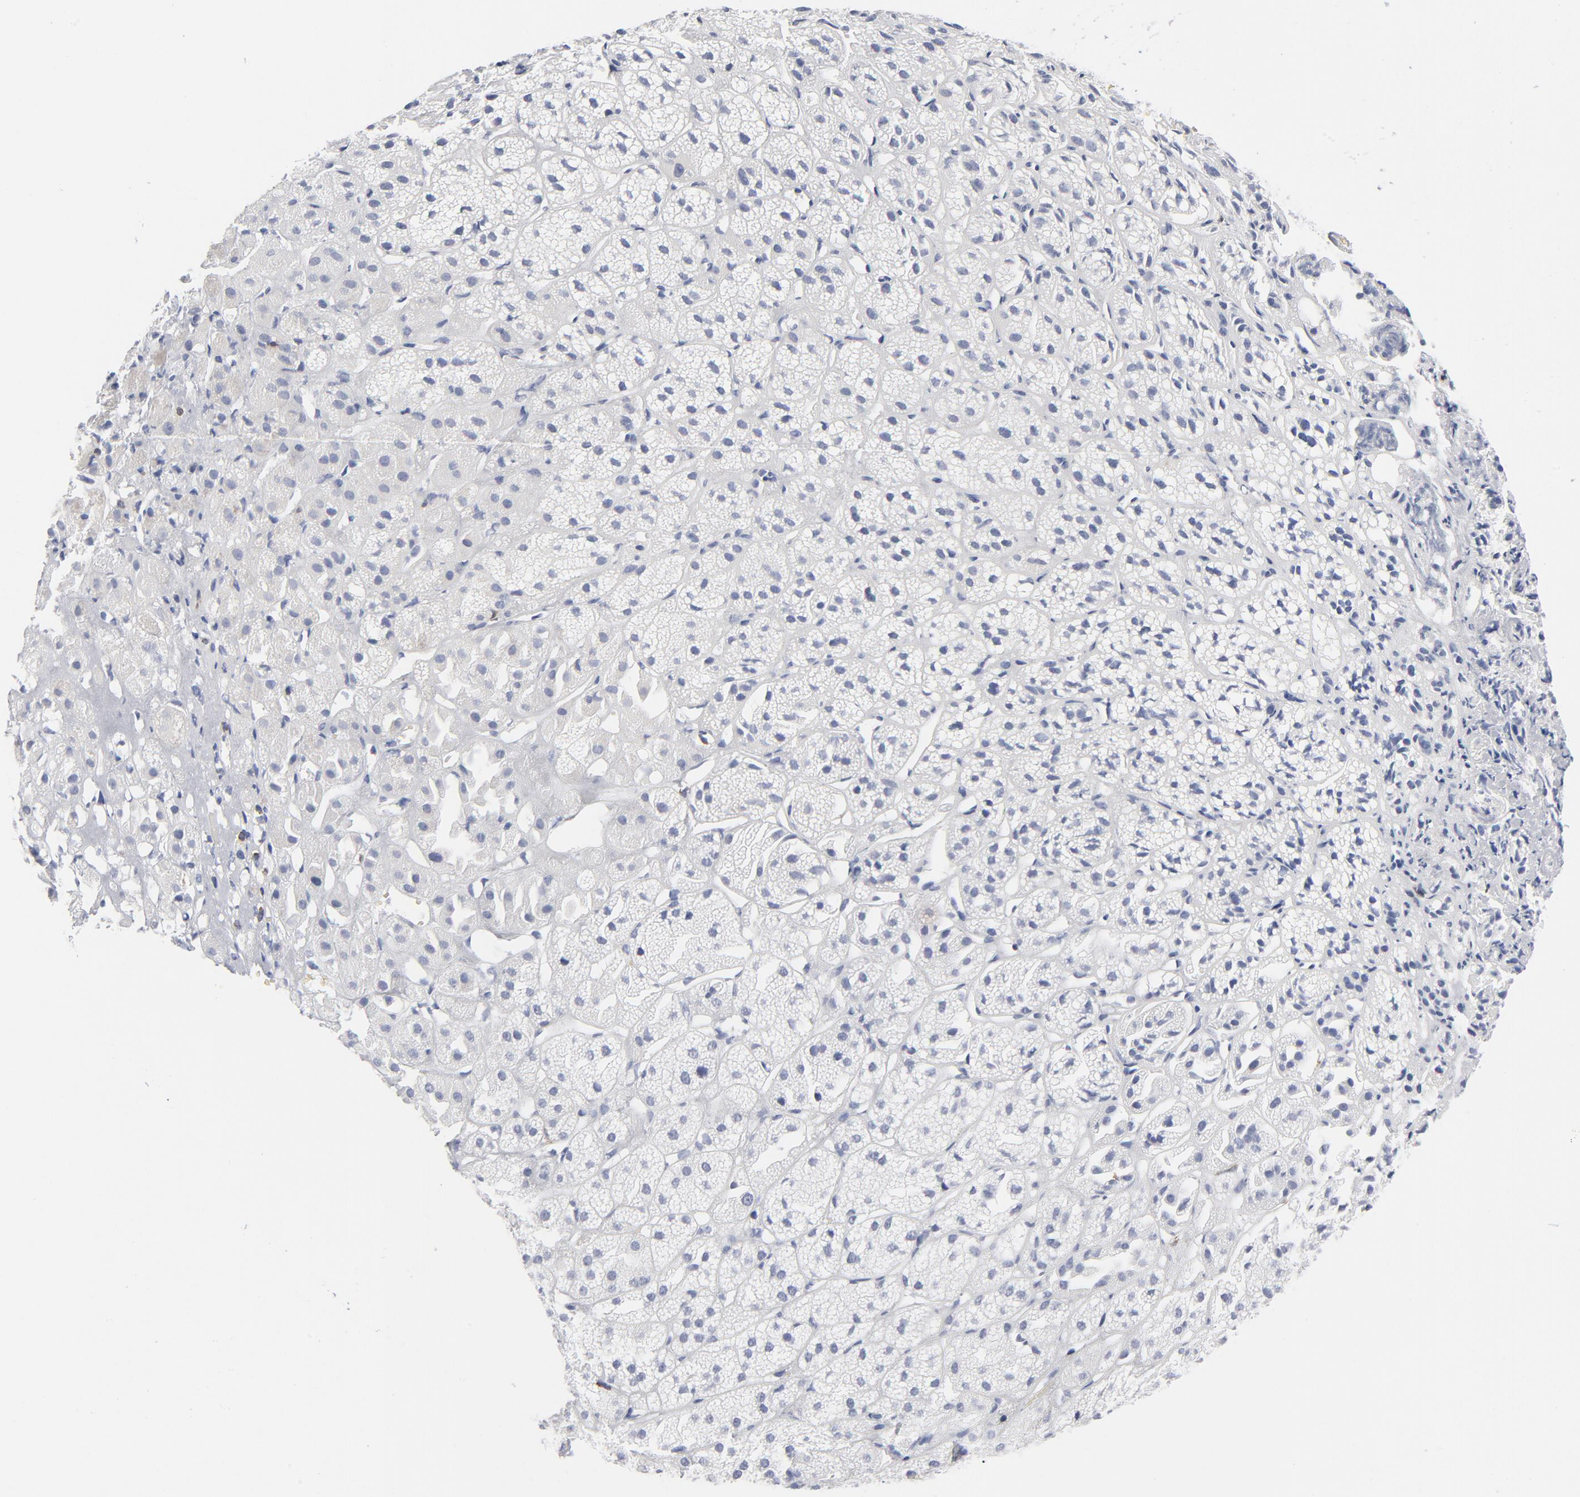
{"staining": {"intensity": "negative", "quantity": "none", "location": "none"}, "tissue": "adrenal gland", "cell_type": "Glandular cells", "image_type": "normal", "snomed": [{"axis": "morphology", "description": "Normal tissue, NOS"}, {"axis": "topography", "description": "Adrenal gland"}], "caption": "DAB (3,3'-diaminobenzidine) immunohistochemical staining of normal human adrenal gland reveals no significant staining in glandular cells.", "gene": "CD2", "patient": {"sex": "female", "age": 71}}